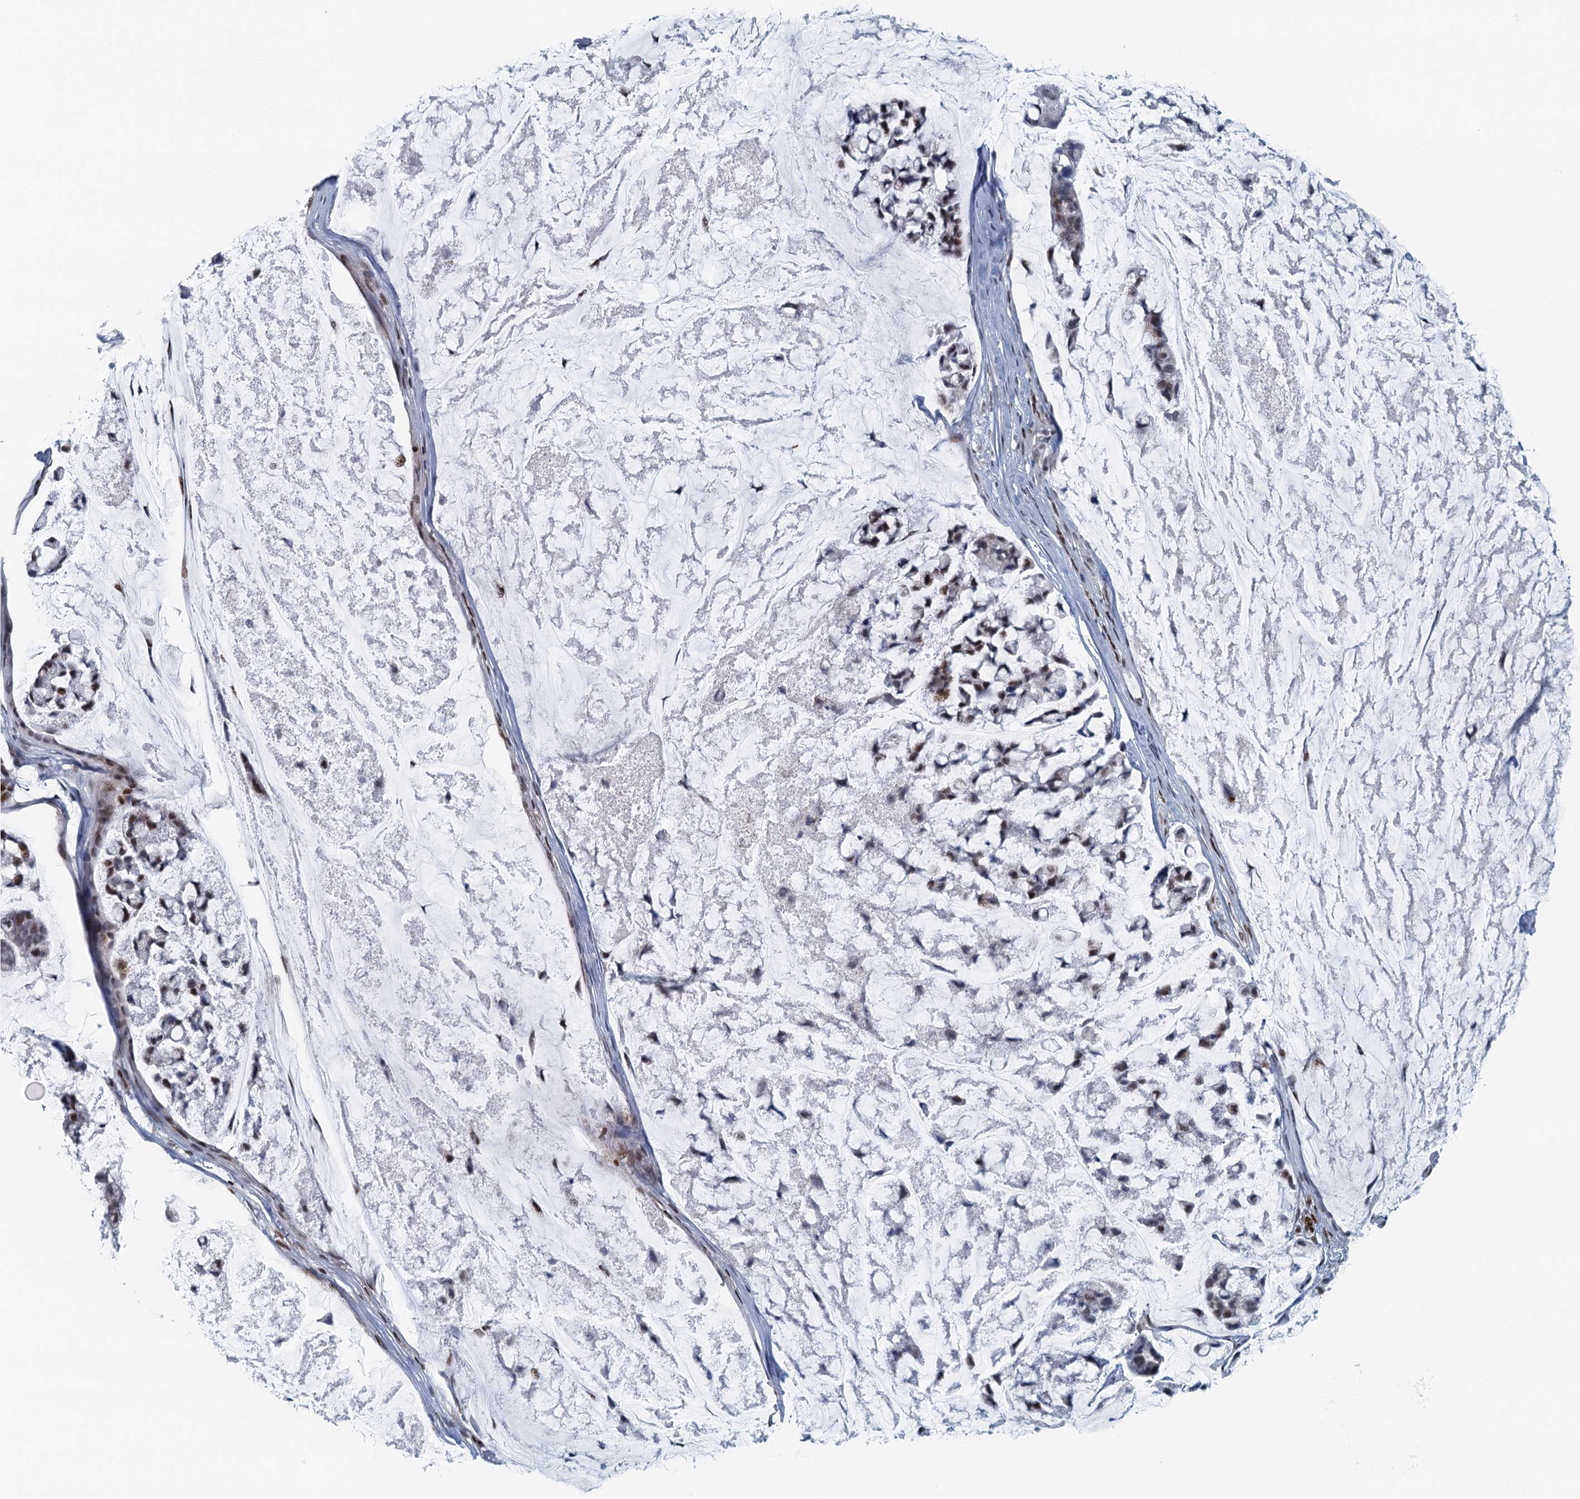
{"staining": {"intensity": "moderate", "quantity": "25%-75%", "location": "nuclear"}, "tissue": "stomach cancer", "cell_type": "Tumor cells", "image_type": "cancer", "snomed": [{"axis": "morphology", "description": "Adenocarcinoma, NOS"}, {"axis": "topography", "description": "Stomach, lower"}], "caption": "A brown stain highlights moderate nuclear expression of a protein in human stomach cancer tumor cells. The staining is performed using DAB (3,3'-diaminobenzidine) brown chromogen to label protein expression. The nuclei are counter-stained blue using hematoxylin.", "gene": "TTLL9", "patient": {"sex": "male", "age": 67}}